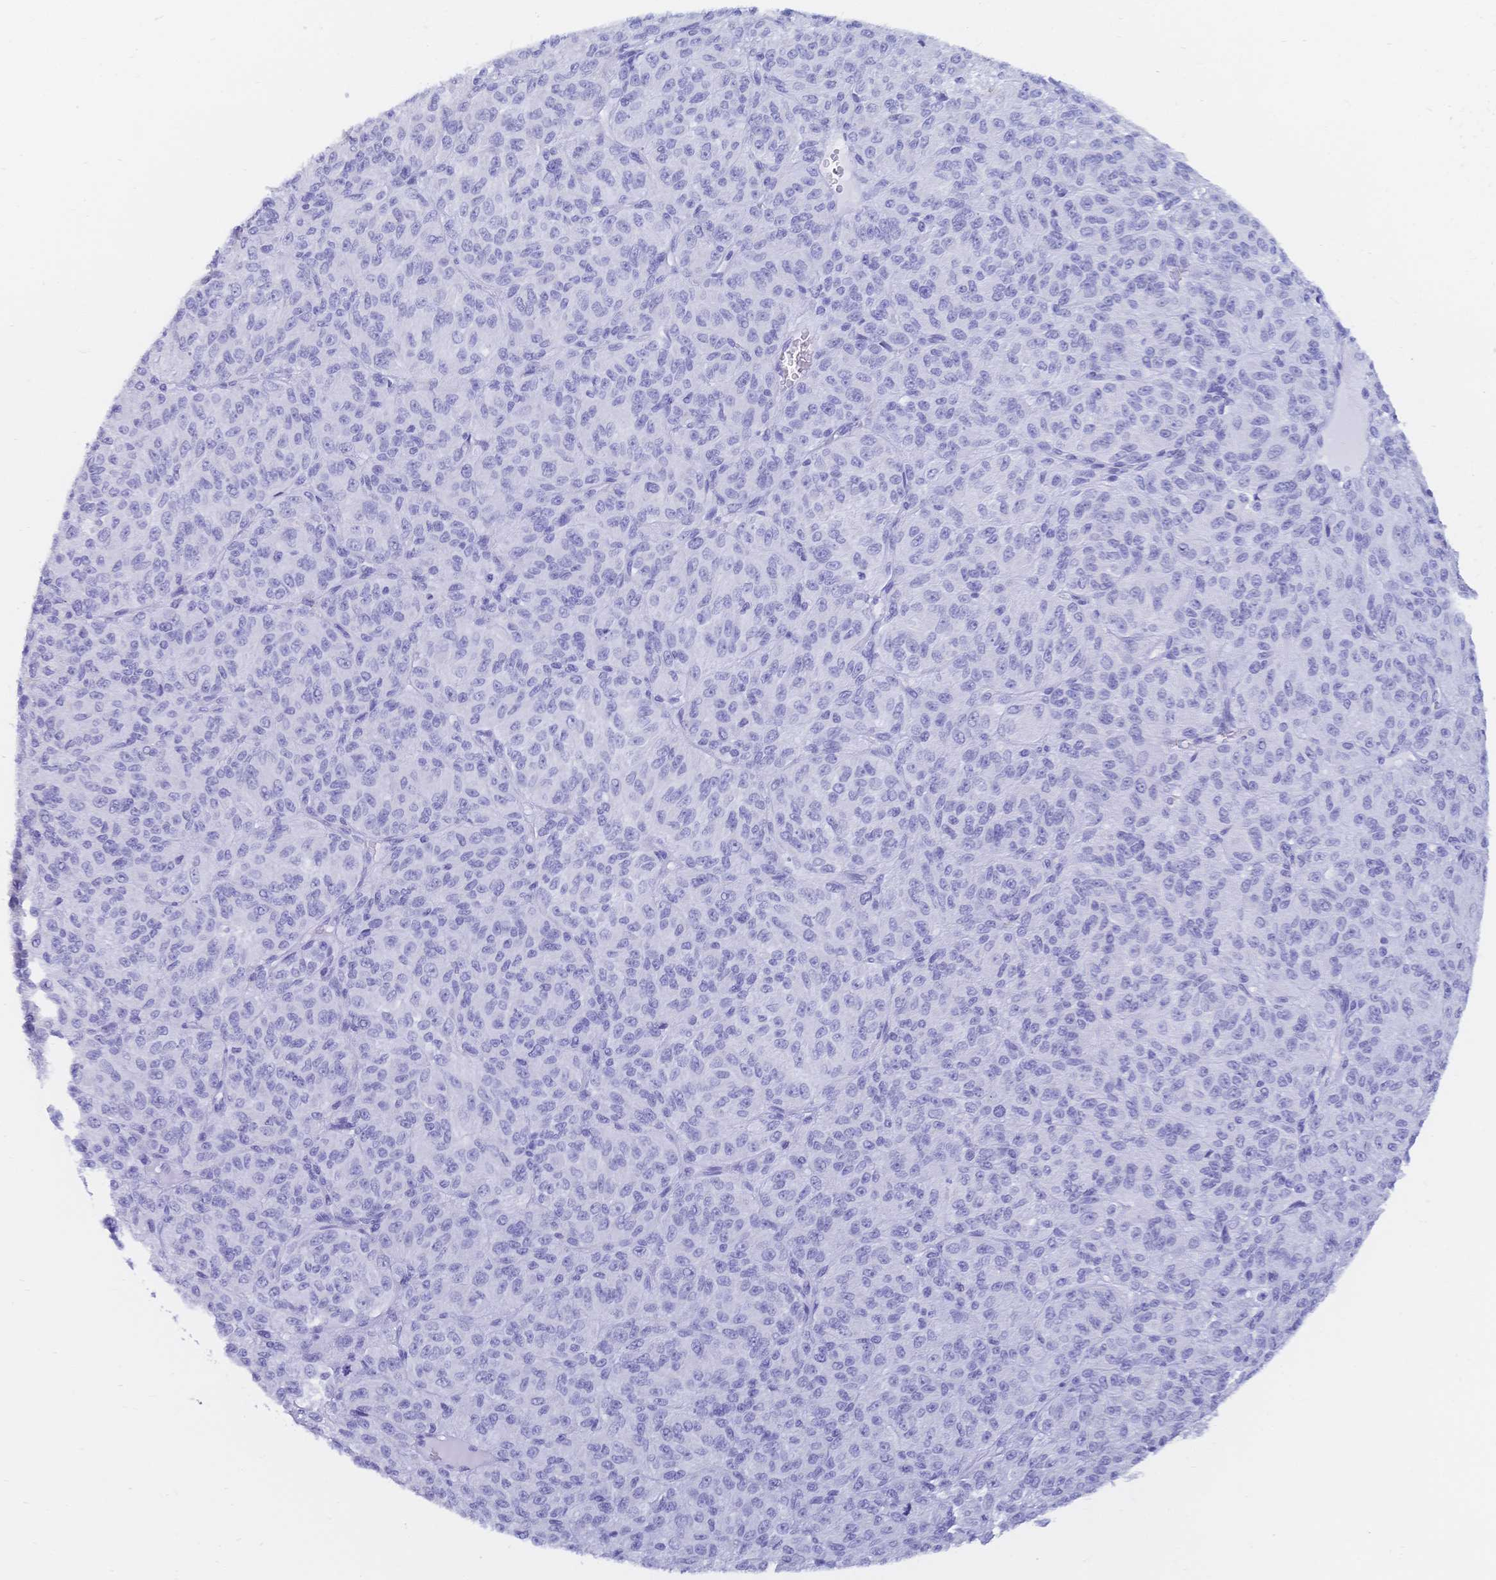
{"staining": {"intensity": "negative", "quantity": "none", "location": "none"}, "tissue": "melanoma", "cell_type": "Tumor cells", "image_type": "cancer", "snomed": [{"axis": "morphology", "description": "Malignant melanoma, Metastatic site"}, {"axis": "topography", "description": "Brain"}], "caption": "Melanoma stained for a protein using IHC shows no staining tumor cells.", "gene": "MEP1B", "patient": {"sex": "female", "age": 56}}